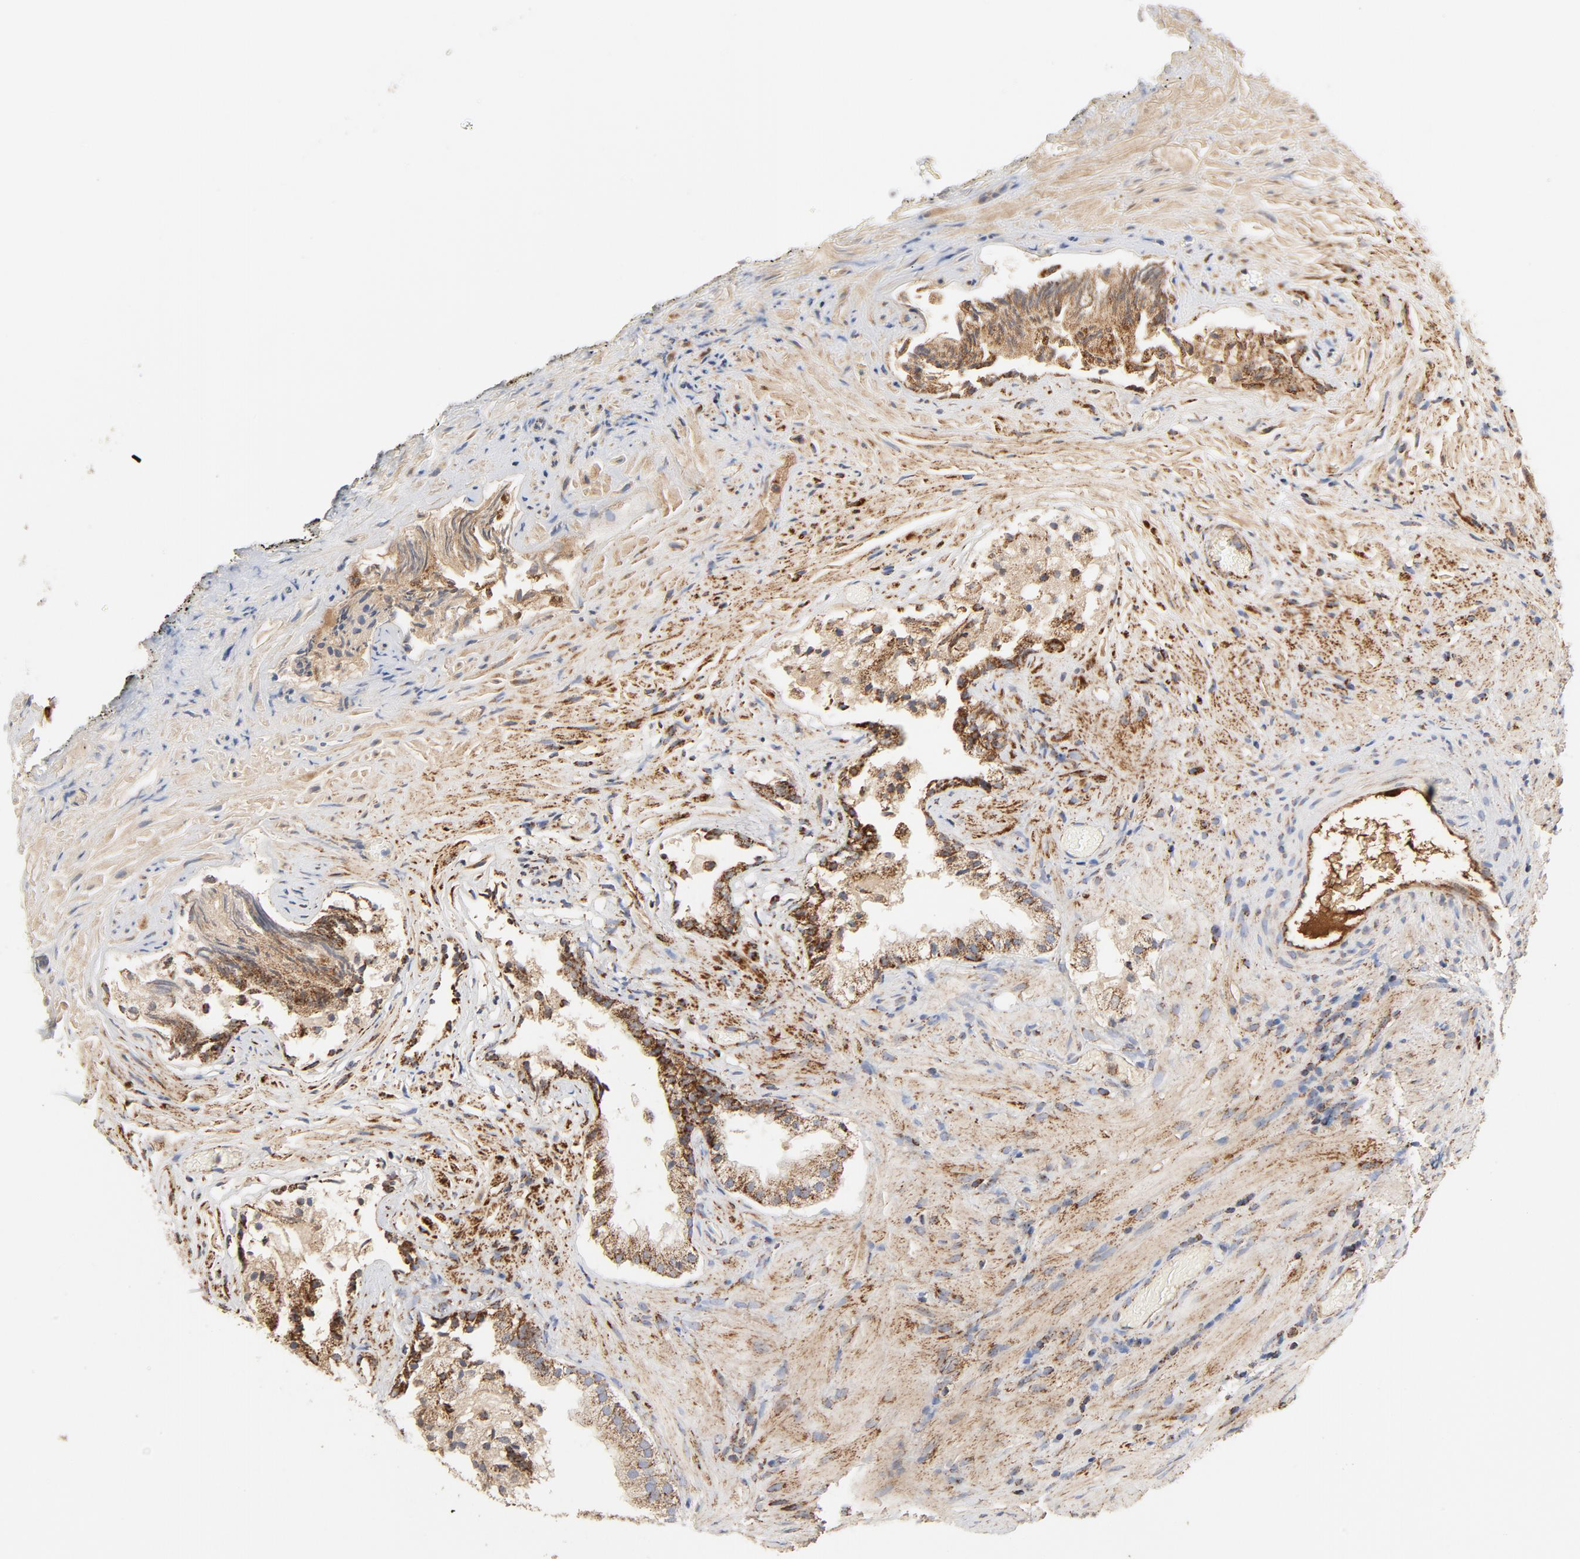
{"staining": {"intensity": "moderate", "quantity": ">75%", "location": "cytoplasmic/membranous"}, "tissue": "prostate", "cell_type": "Glandular cells", "image_type": "normal", "snomed": [{"axis": "morphology", "description": "Normal tissue, NOS"}, {"axis": "topography", "description": "Prostate"}], "caption": "Moderate cytoplasmic/membranous staining is appreciated in about >75% of glandular cells in benign prostate.", "gene": "PCNX4", "patient": {"sex": "male", "age": 76}}